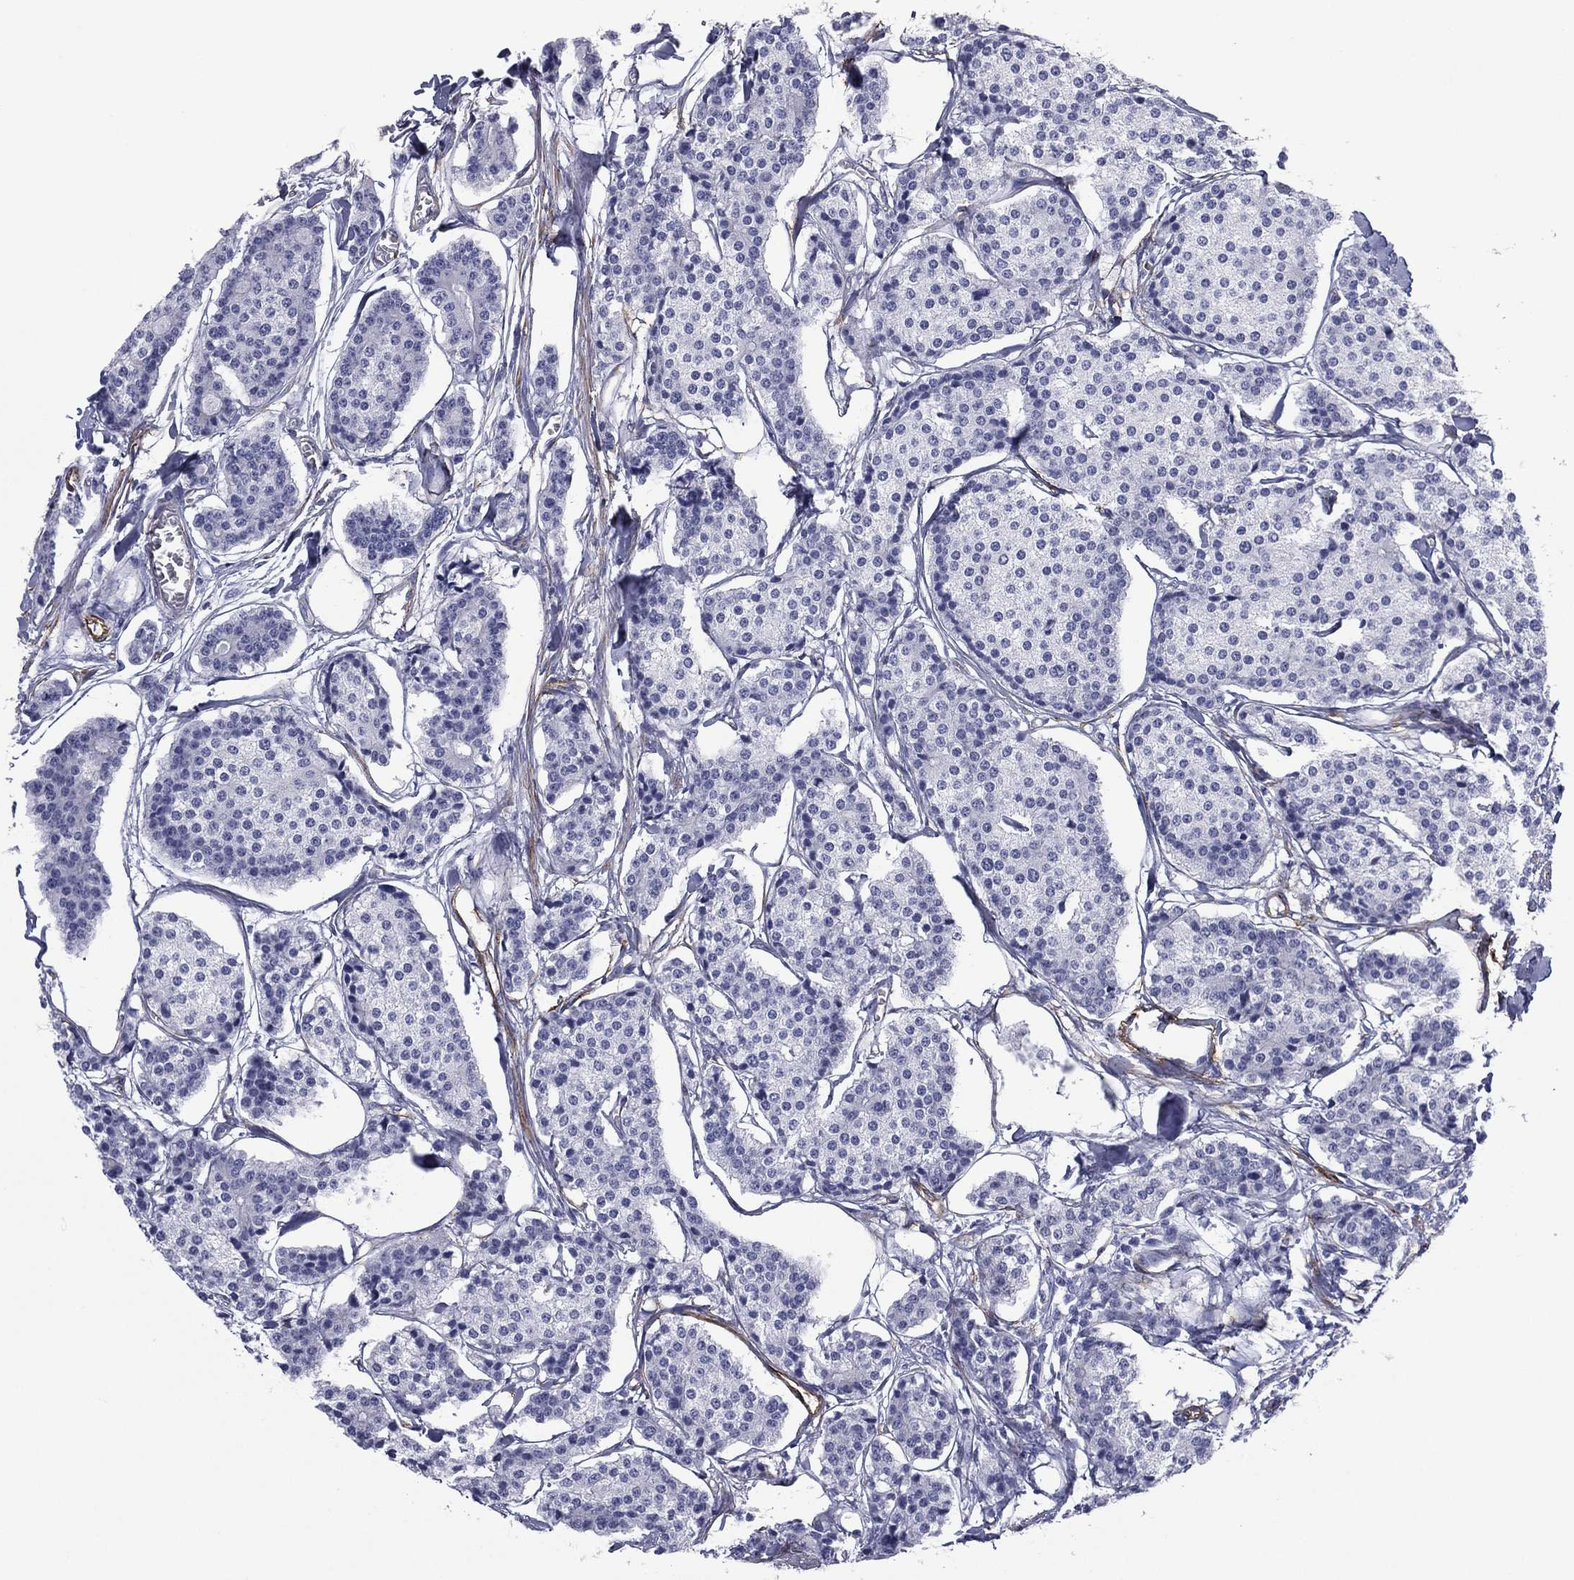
{"staining": {"intensity": "negative", "quantity": "none", "location": "none"}, "tissue": "carcinoid", "cell_type": "Tumor cells", "image_type": "cancer", "snomed": [{"axis": "morphology", "description": "Carcinoid, malignant, NOS"}, {"axis": "topography", "description": "Small intestine"}], "caption": "Immunohistochemistry of carcinoid (malignant) reveals no positivity in tumor cells.", "gene": "CAVIN3", "patient": {"sex": "female", "age": 65}}